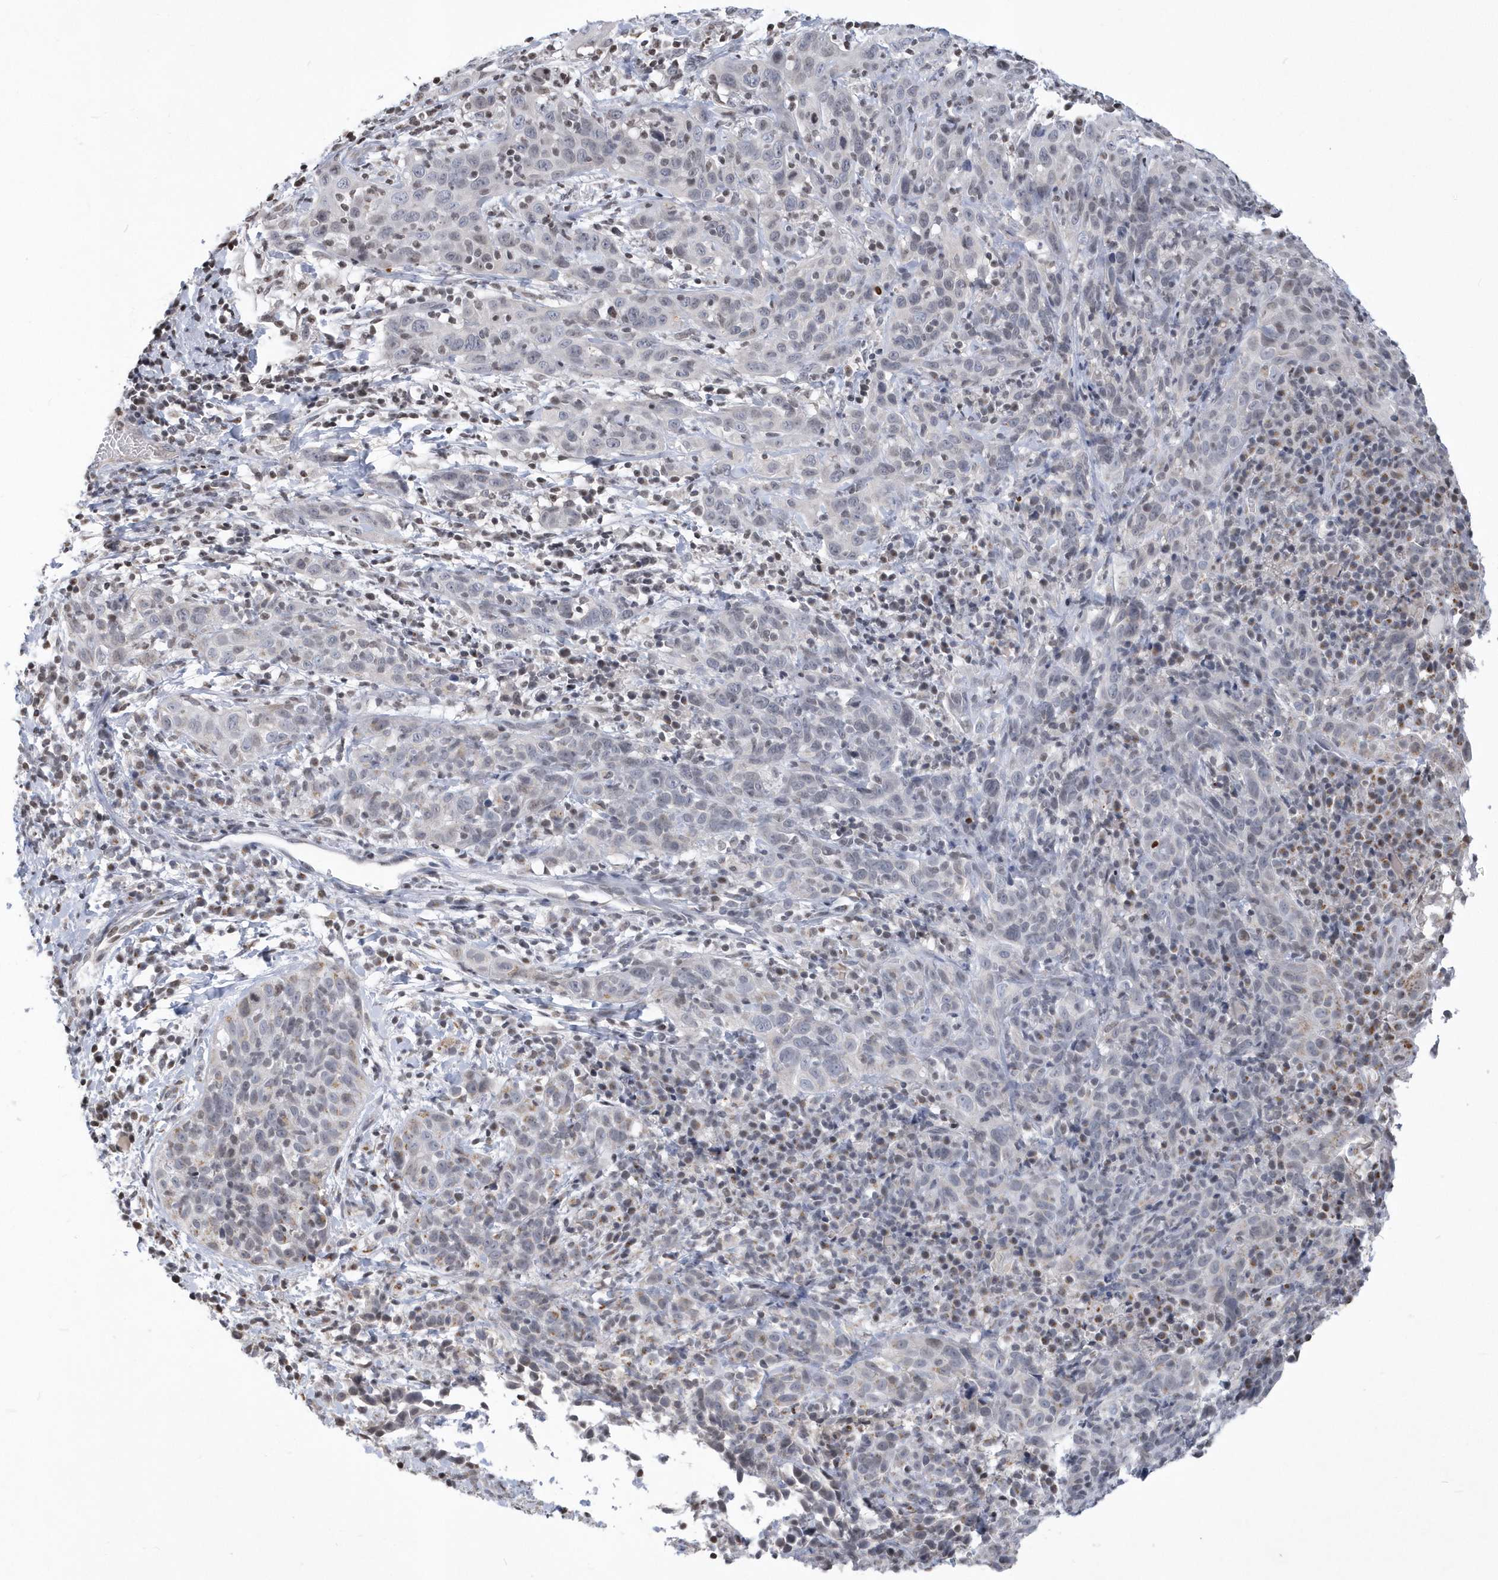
{"staining": {"intensity": "negative", "quantity": "none", "location": "none"}, "tissue": "cervical cancer", "cell_type": "Tumor cells", "image_type": "cancer", "snomed": [{"axis": "morphology", "description": "Squamous cell carcinoma, NOS"}, {"axis": "topography", "description": "Cervix"}], "caption": "DAB (3,3'-diaminobenzidine) immunohistochemical staining of human cervical cancer (squamous cell carcinoma) reveals no significant positivity in tumor cells.", "gene": "VWA5B2", "patient": {"sex": "female", "age": 46}}